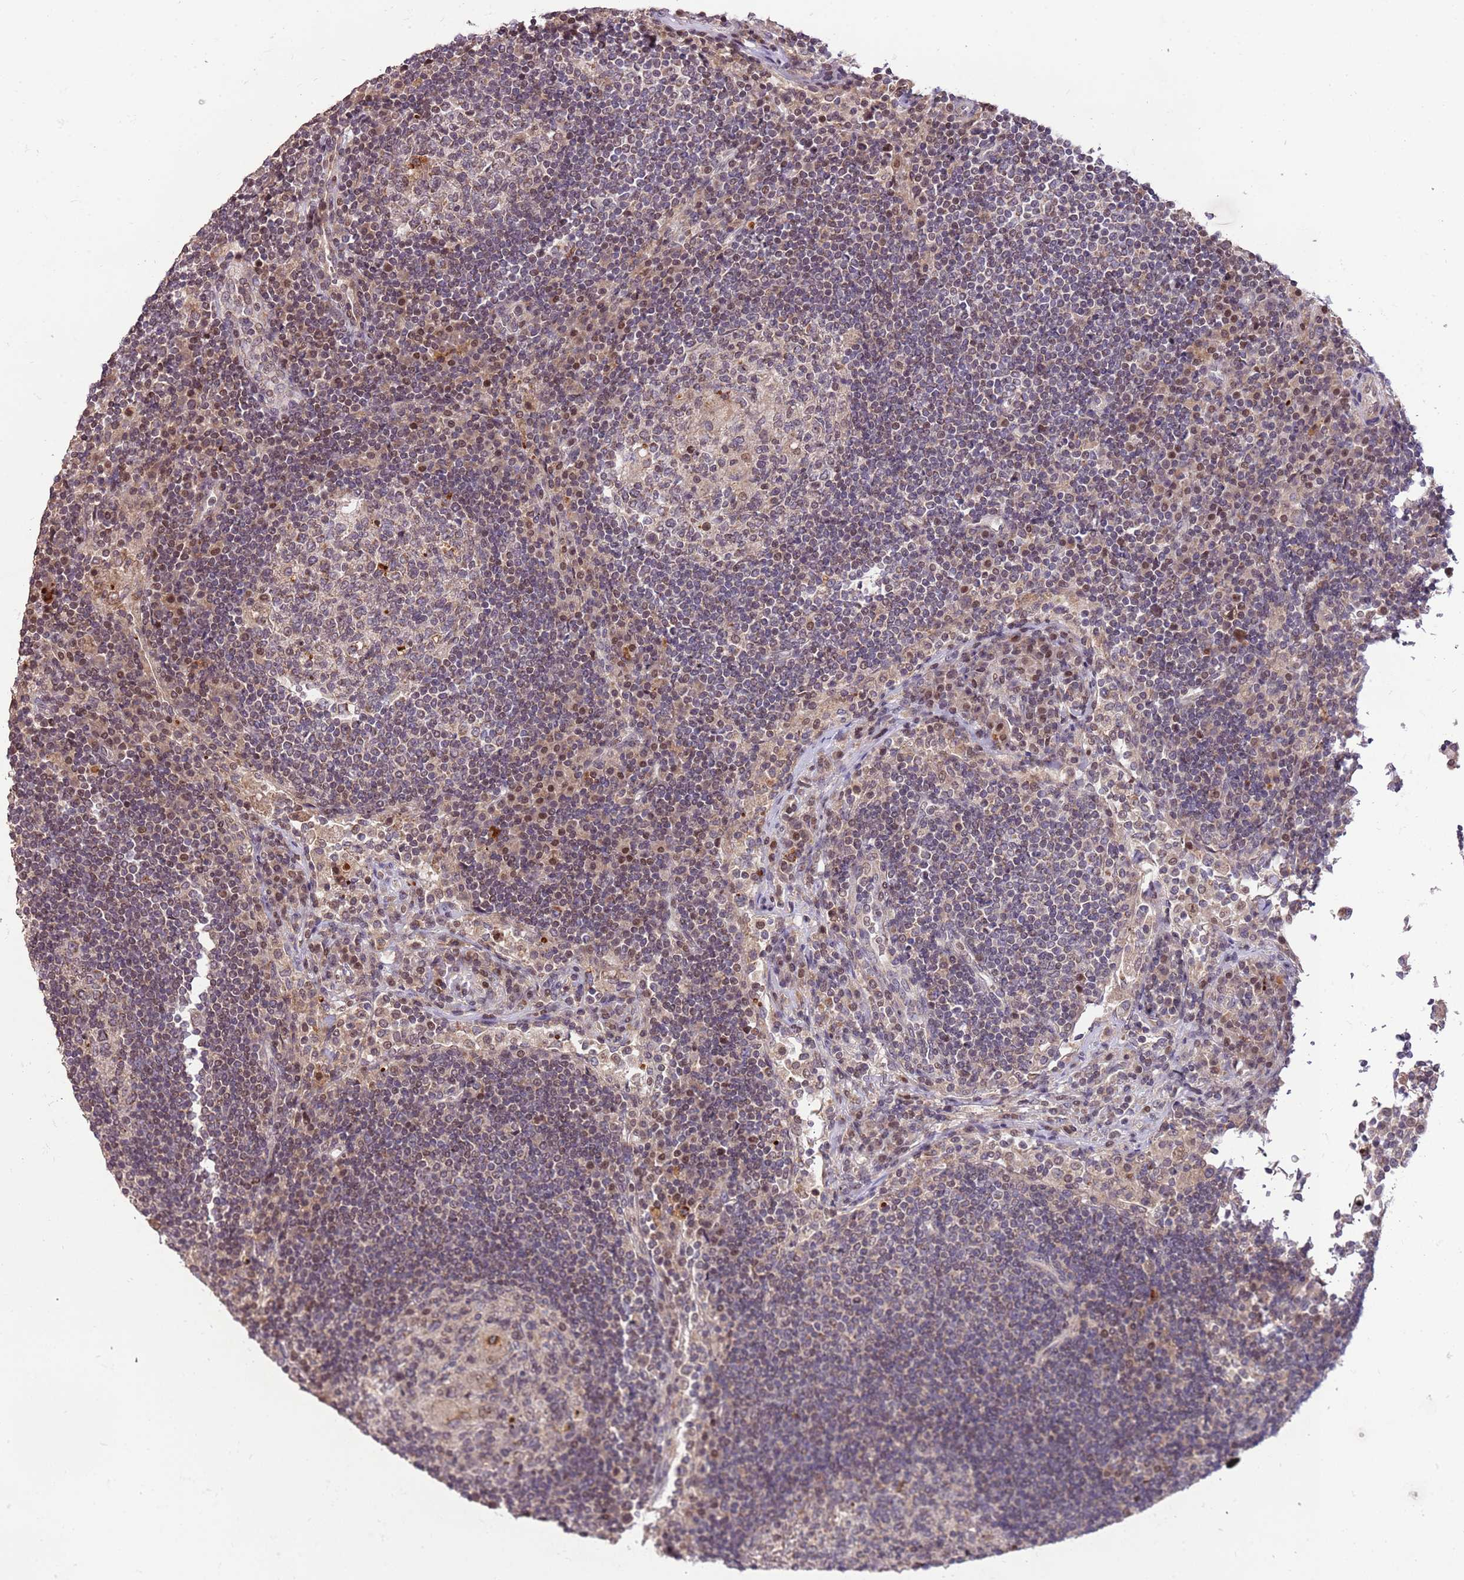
{"staining": {"intensity": "moderate", "quantity": "<25%", "location": "nuclear"}, "tissue": "lymph node", "cell_type": "Germinal center cells", "image_type": "normal", "snomed": [{"axis": "morphology", "description": "Normal tissue, NOS"}, {"axis": "topography", "description": "Lymph node"}], "caption": "IHC staining of normal lymph node, which shows low levels of moderate nuclear positivity in about <25% of germinal center cells indicating moderate nuclear protein expression. The staining was performed using DAB (3,3'-diaminobenzidine) (brown) for protein detection and nuclei were counterstained in hematoxylin (blue).", "gene": "SAMSN1", "patient": {"sex": "female", "age": 53}}